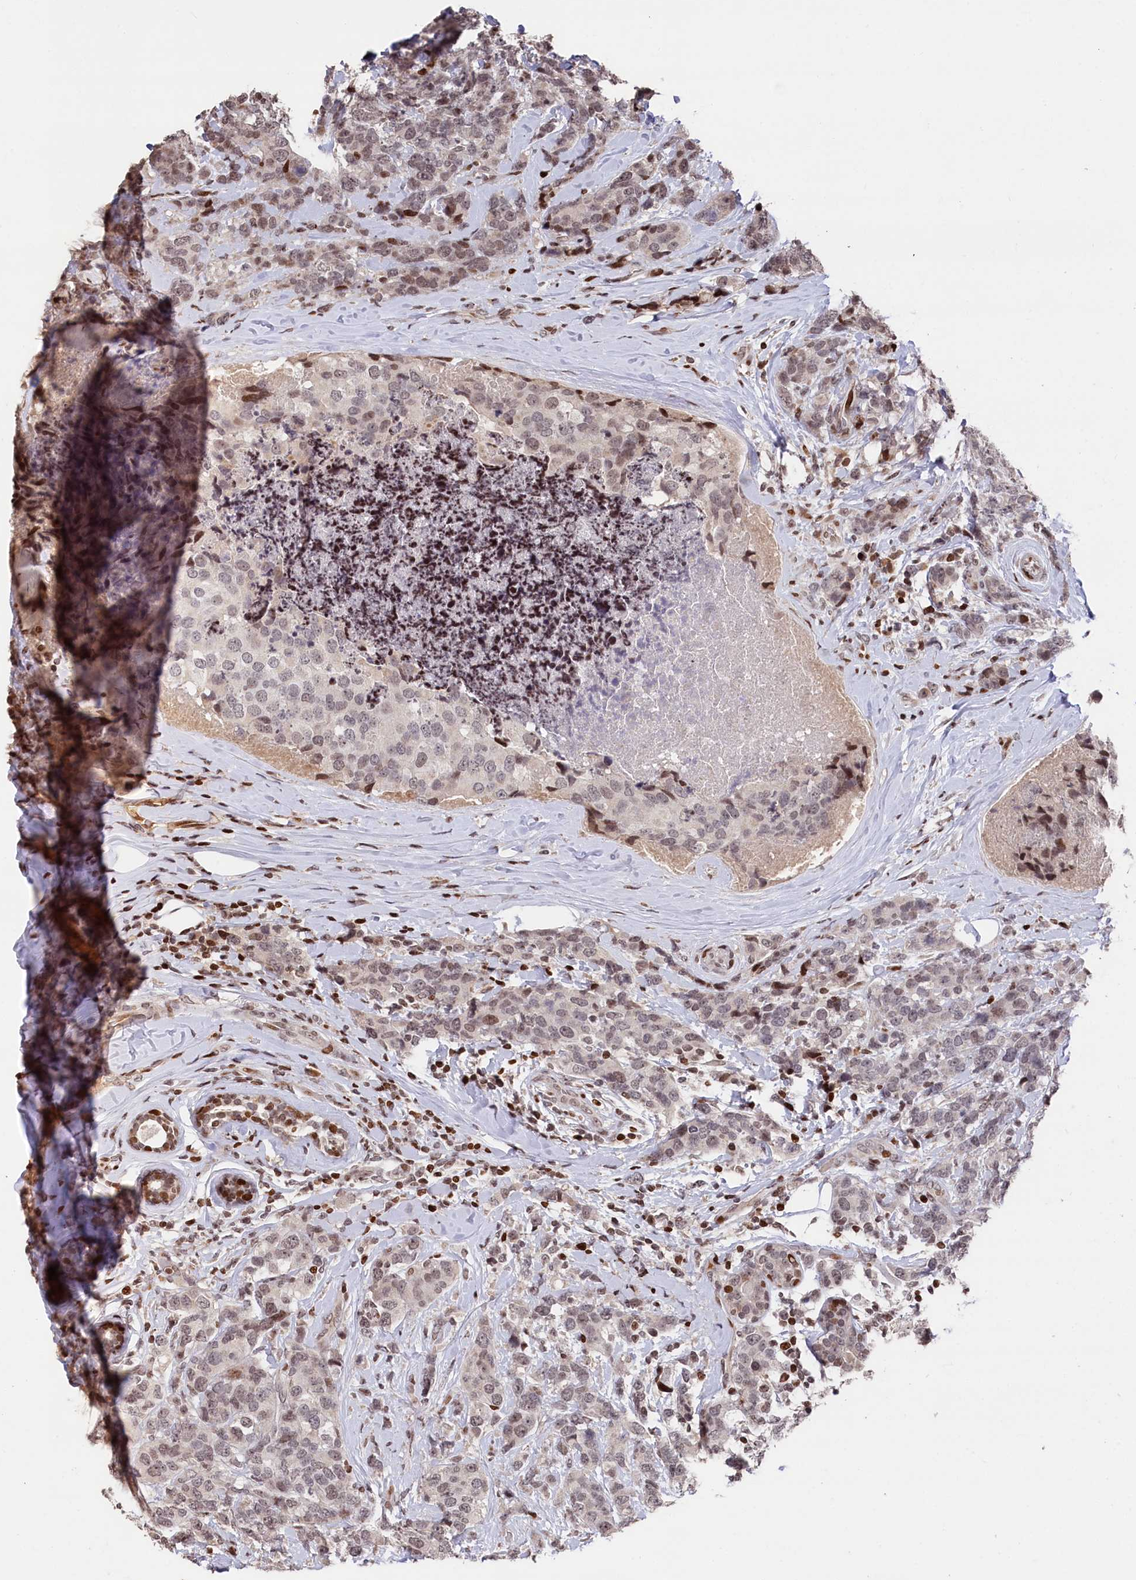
{"staining": {"intensity": "moderate", "quantity": "<25%", "location": "nuclear"}, "tissue": "breast cancer", "cell_type": "Tumor cells", "image_type": "cancer", "snomed": [{"axis": "morphology", "description": "Lobular carcinoma"}, {"axis": "topography", "description": "Breast"}], "caption": "This photomicrograph exhibits immunohistochemistry staining of breast lobular carcinoma, with low moderate nuclear staining in approximately <25% of tumor cells.", "gene": "MCF2L2", "patient": {"sex": "female", "age": 59}}